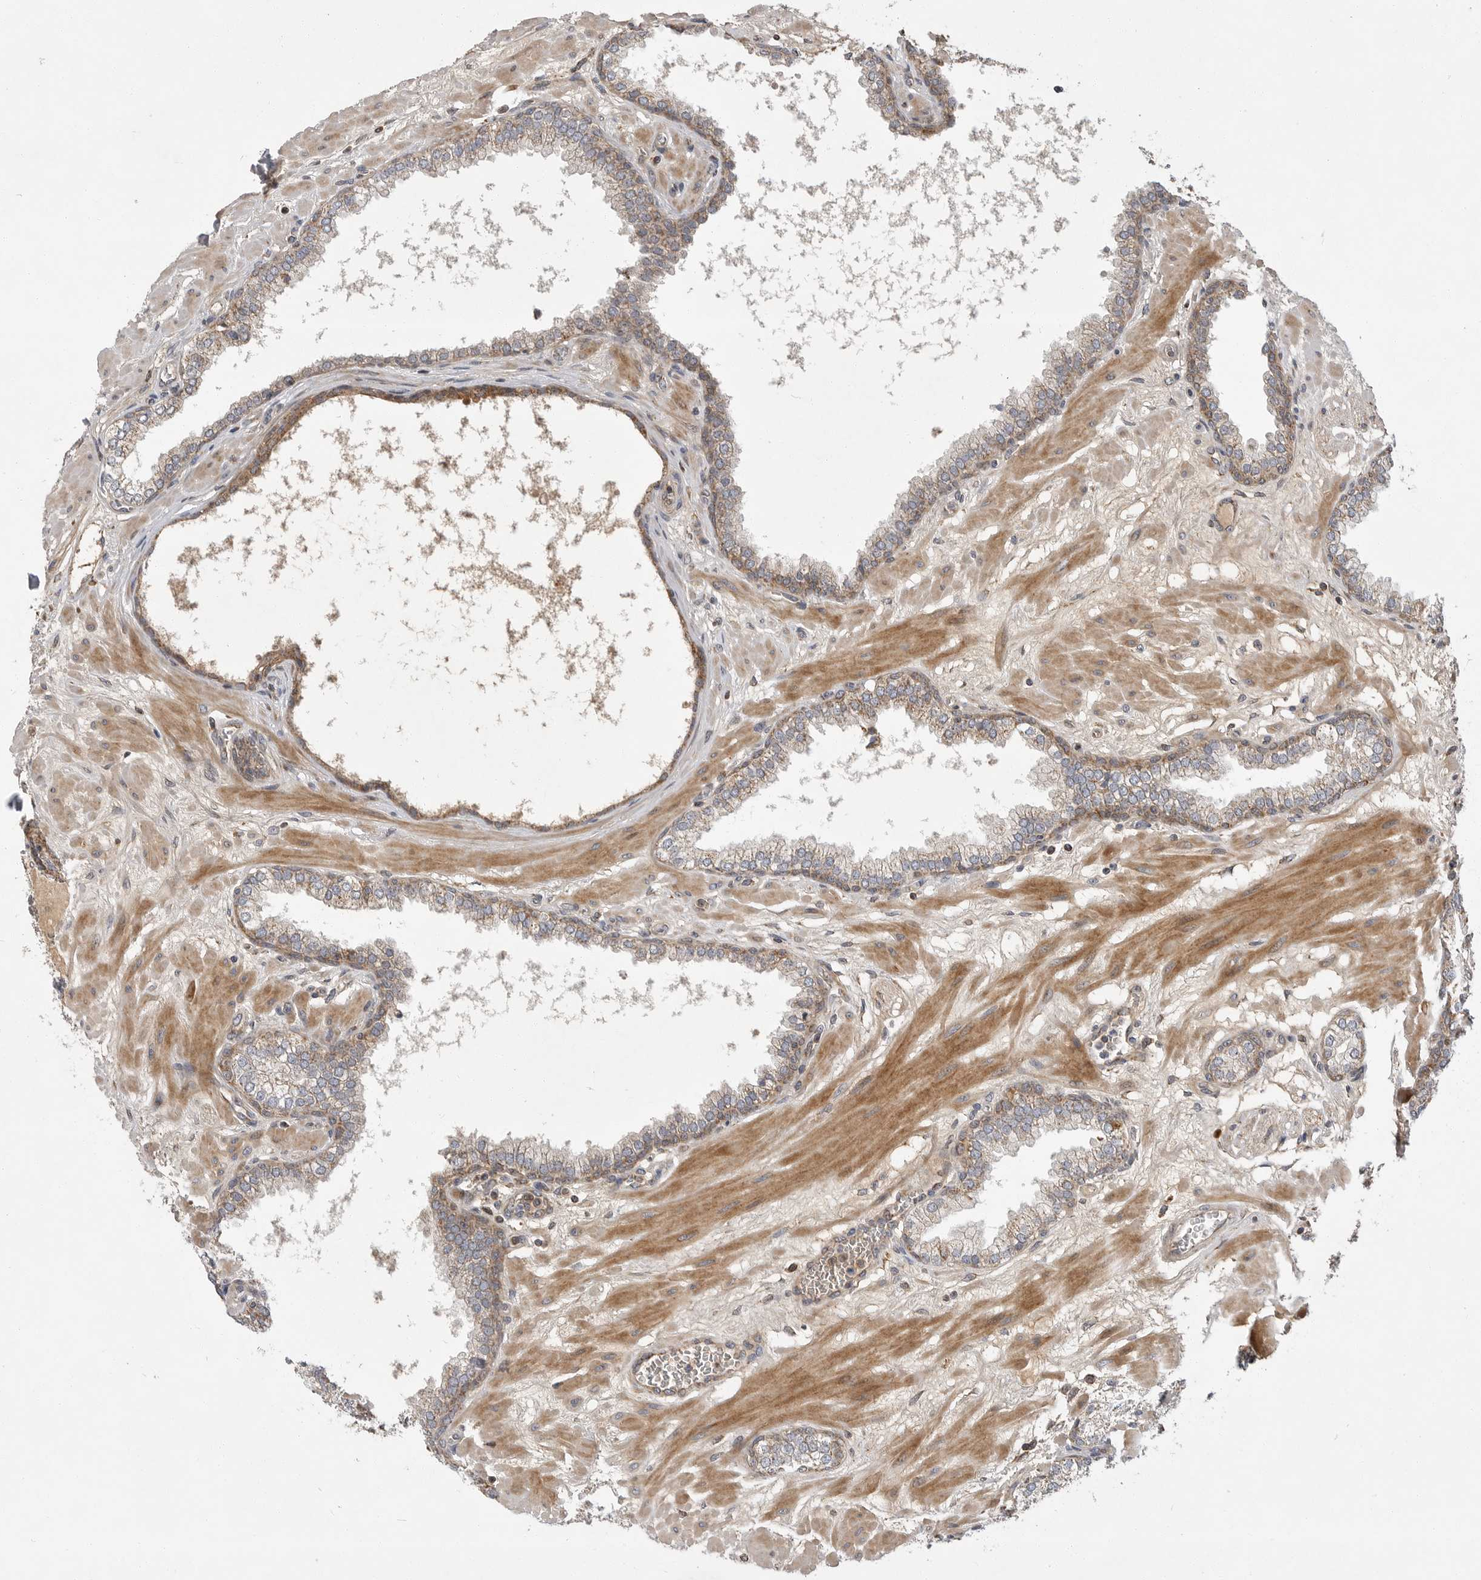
{"staining": {"intensity": "moderate", "quantity": "25%-75%", "location": "cytoplasmic/membranous"}, "tissue": "prostate", "cell_type": "Glandular cells", "image_type": "normal", "snomed": [{"axis": "morphology", "description": "Normal tissue, NOS"}, {"axis": "morphology", "description": "Urothelial carcinoma, Low grade"}, {"axis": "topography", "description": "Urinary bladder"}, {"axis": "topography", "description": "Prostate"}], "caption": "Prostate stained with DAB IHC exhibits medium levels of moderate cytoplasmic/membranous expression in approximately 25%-75% of glandular cells. The protein is shown in brown color, while the nuclei are stained blue.", "gene": "KYAT3", "patient": {"sex": "male", "age": 60}}